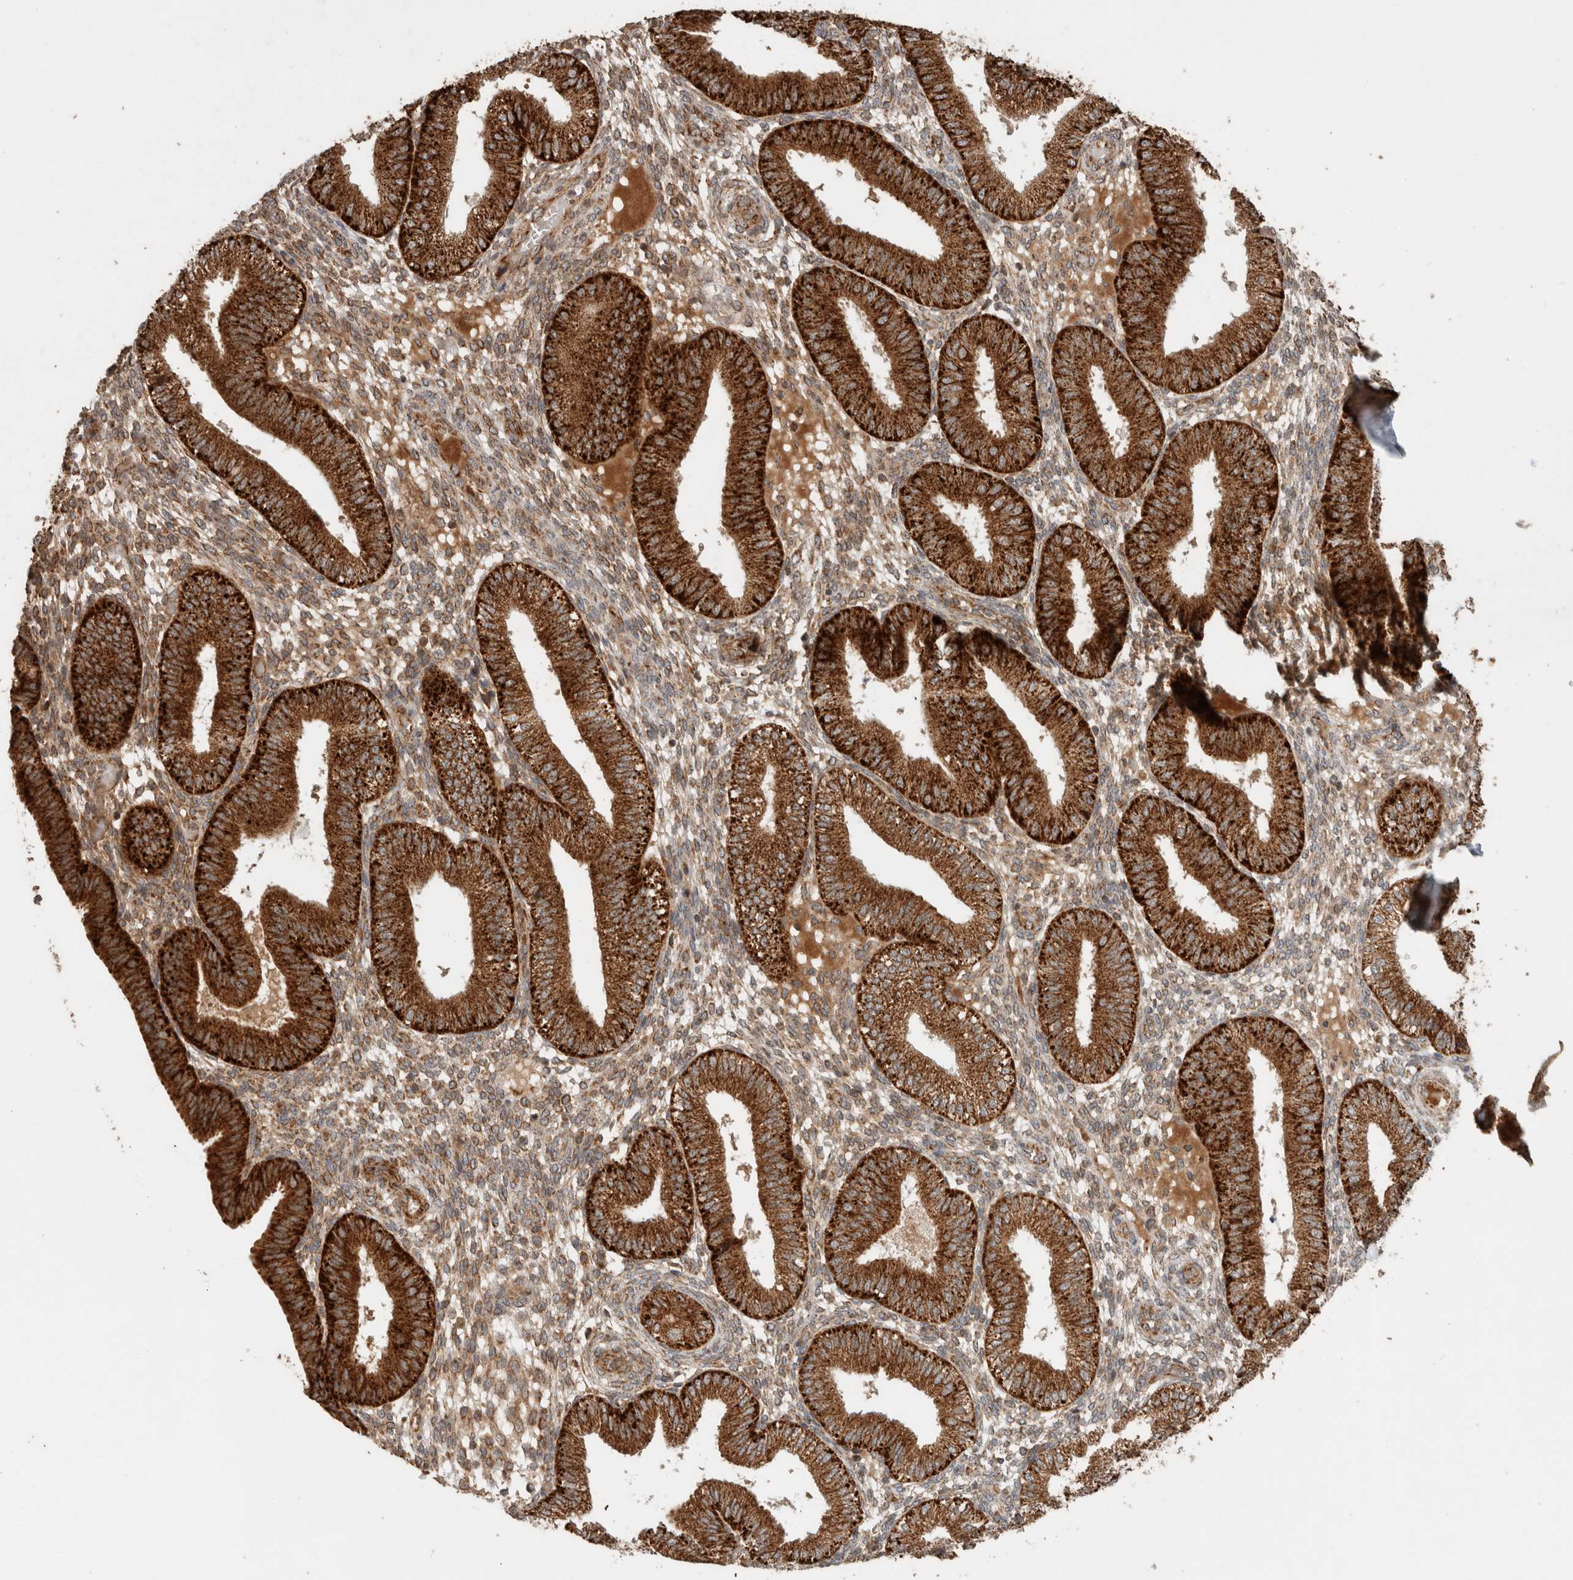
{"staining": {"intensity": "moderate", "quantity": ">75%", "location": "cytoplasmic/membranous"}, "tissue": "endometrium", "cell_type": "Cells in endometrial stroma", "image_type": "normal", "snomed": [{"axis": "morphology", "description": "Normal tissue, NOS"}, {"axis": "topography", "description": "Endometrium"}], "caption": "An immunohistochemistry (IHC) histopathology image of unremarkable tissue is shown. Protein staining in brown highlights moderate cytoplasmic/membranous positivity in endometrium within cells in endometrial stroma.", "gene": "EIF2B3", "patient": {"sex": "female", "age": 39}}